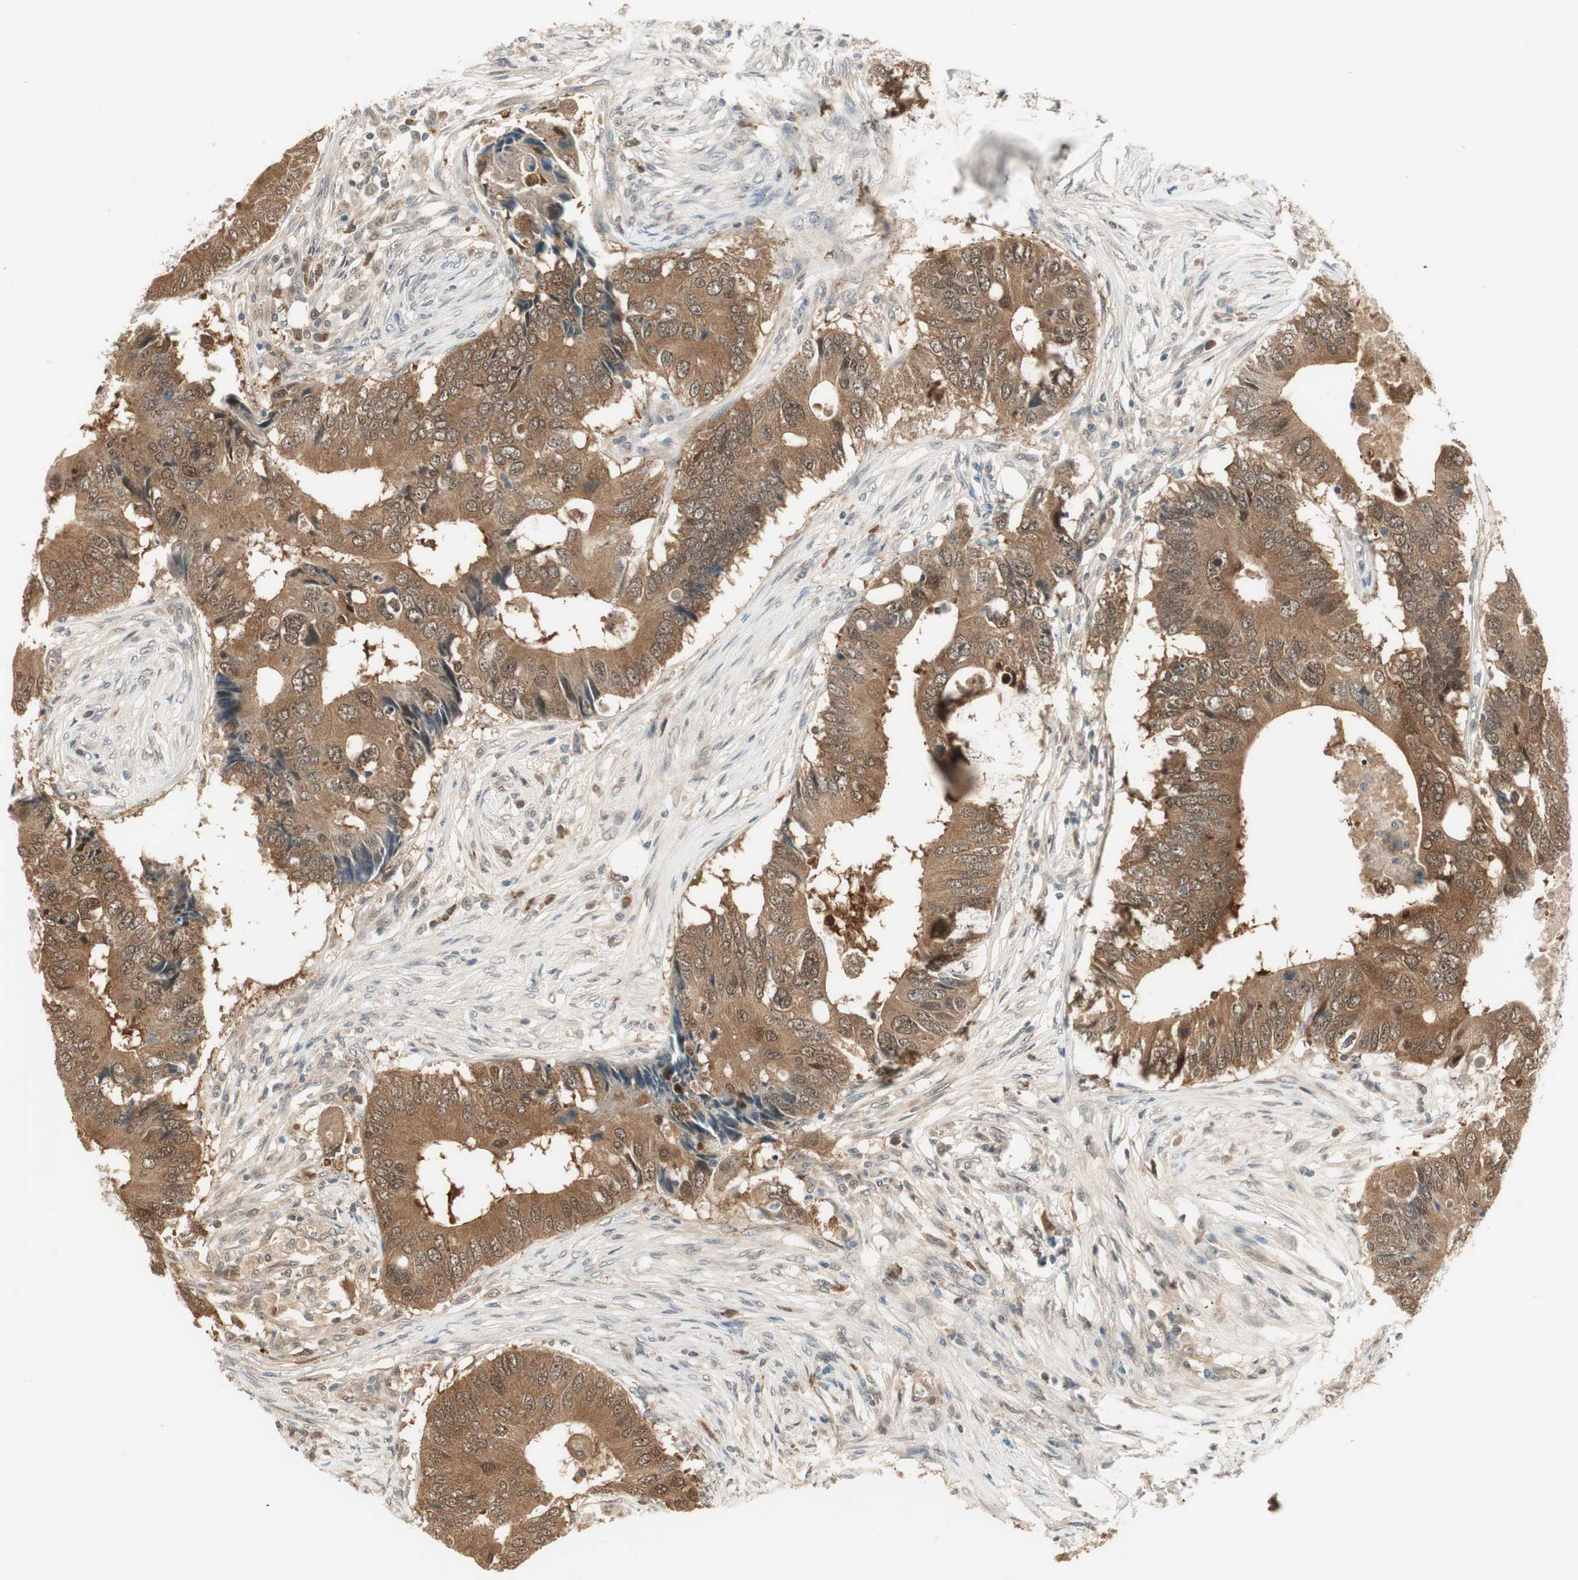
{"staining": {"intensity": "moderate", "quantity": ">75%", "location": "cytoplasmic/membranous"}, "tissue": "colorectal cancer", "cell_type": "Tumor cells", "image_type": "cancer", "snomed": [{"axis": "morphology", "description": "Adenocarcinoma, NOS"}, {"axis": "topography", "description": "Colon"}], "caption": "Colorectal cancer (adenocarcinoma) tissue reveals moderate cytoplasmic/membranous positivity in about >75% of tumor cells", "gene": "IPO5", "patient": {"sex": "male", "age": 71}}